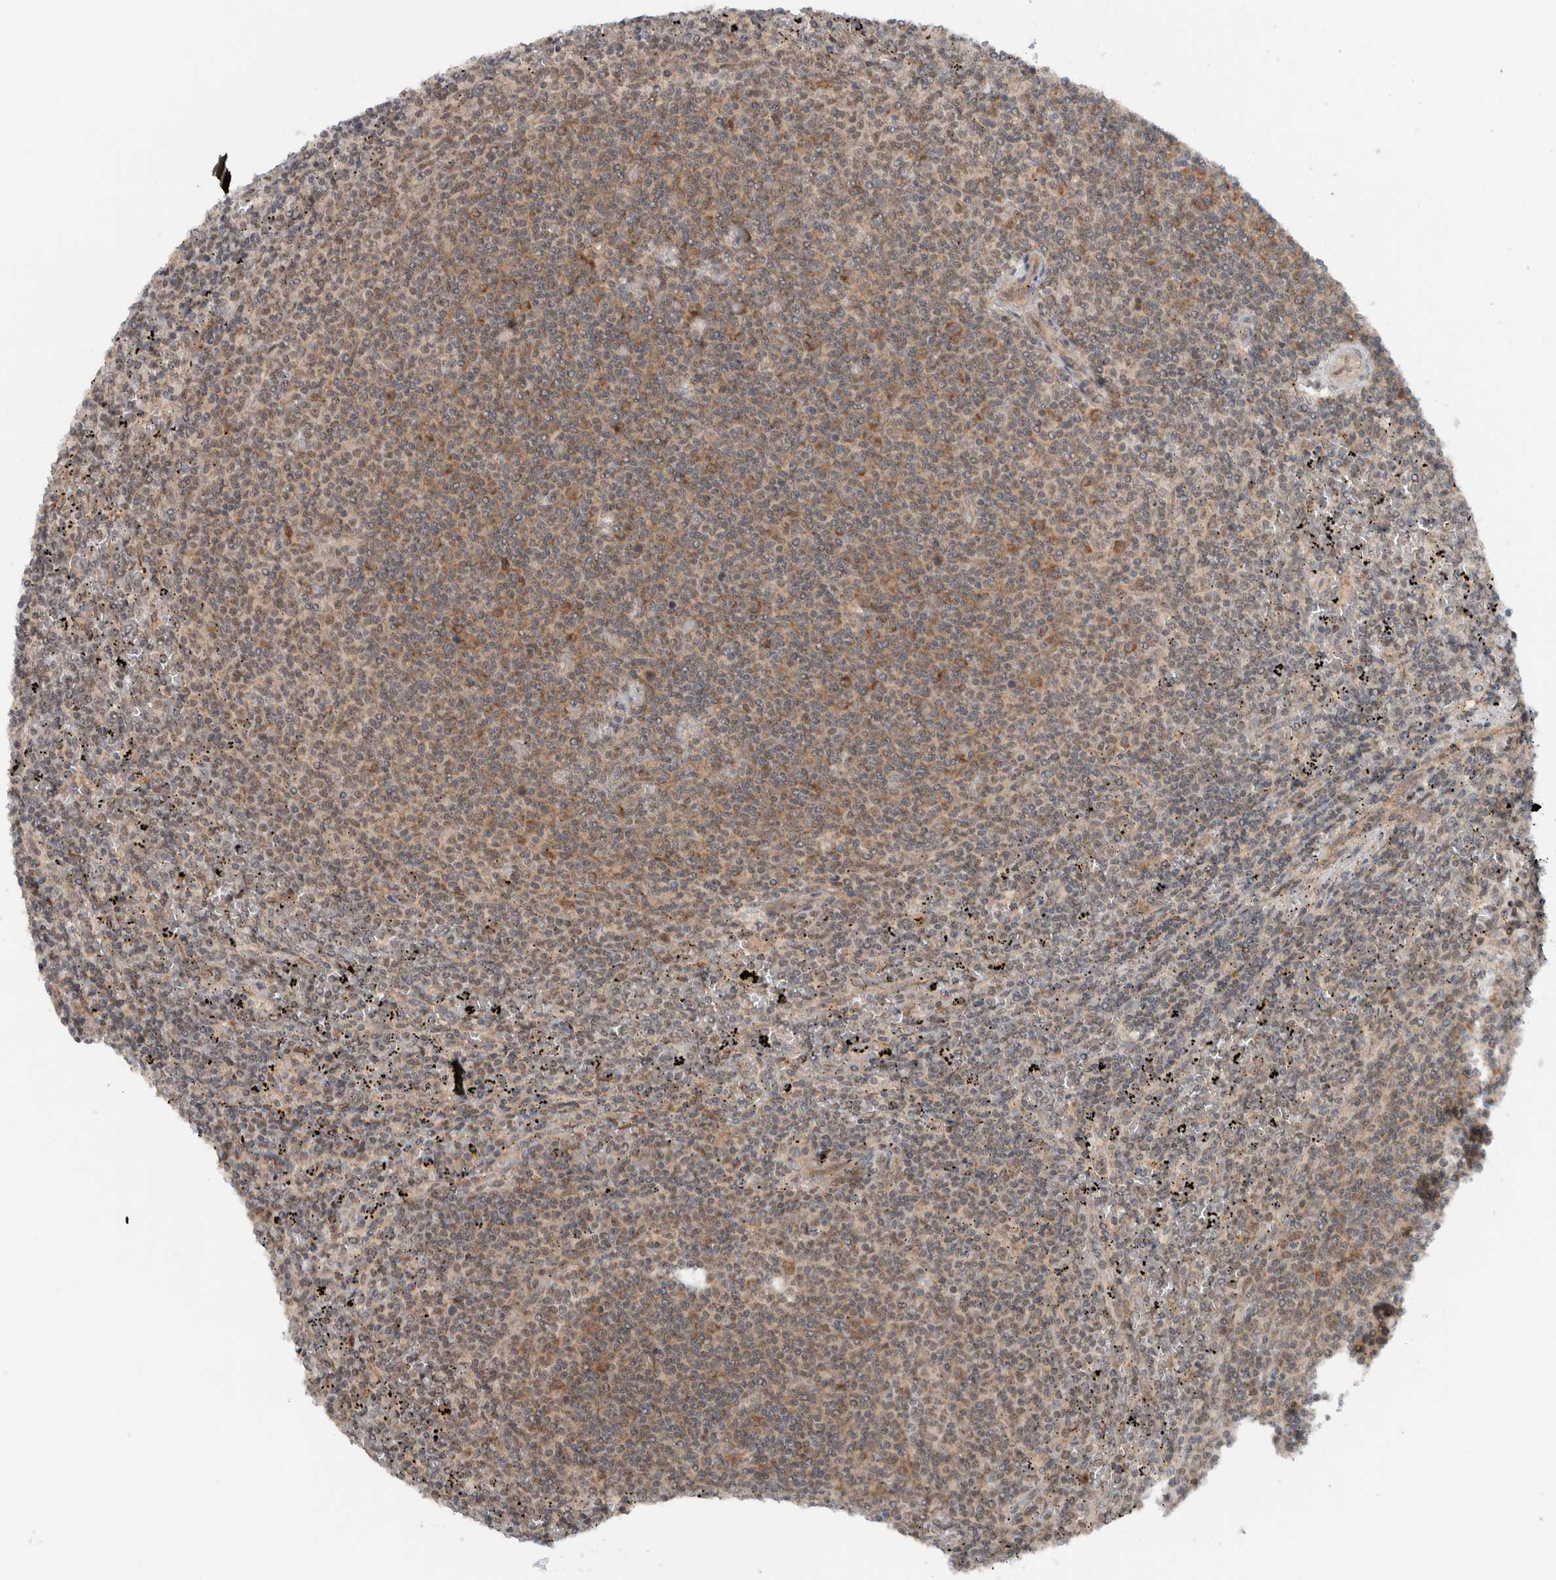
{"staining": {"intensity": "weak", "quantity": "25%-75%", "location": "cytoplasmic/membranous"}, "tissue": "lymphoma", "cell_type": "Tumor cells", "image_type": "cancer", "snomed": [{"axis": "morphology", "description": "Malignant lymphoma, non-Hodgkin's type, Low grade"}, {"axis": "topography", "description": "Spleen"}], "caption": "Human malignant lymphoma, non-Hodgkin's type (low-grade) stained with a brown dye demonstrates weak cytoplasmic/membranous positive expression in about 25%-75% of tumor cells.", "gene": "KLHL6", "patient": {"sex": "female", "age": 50}}